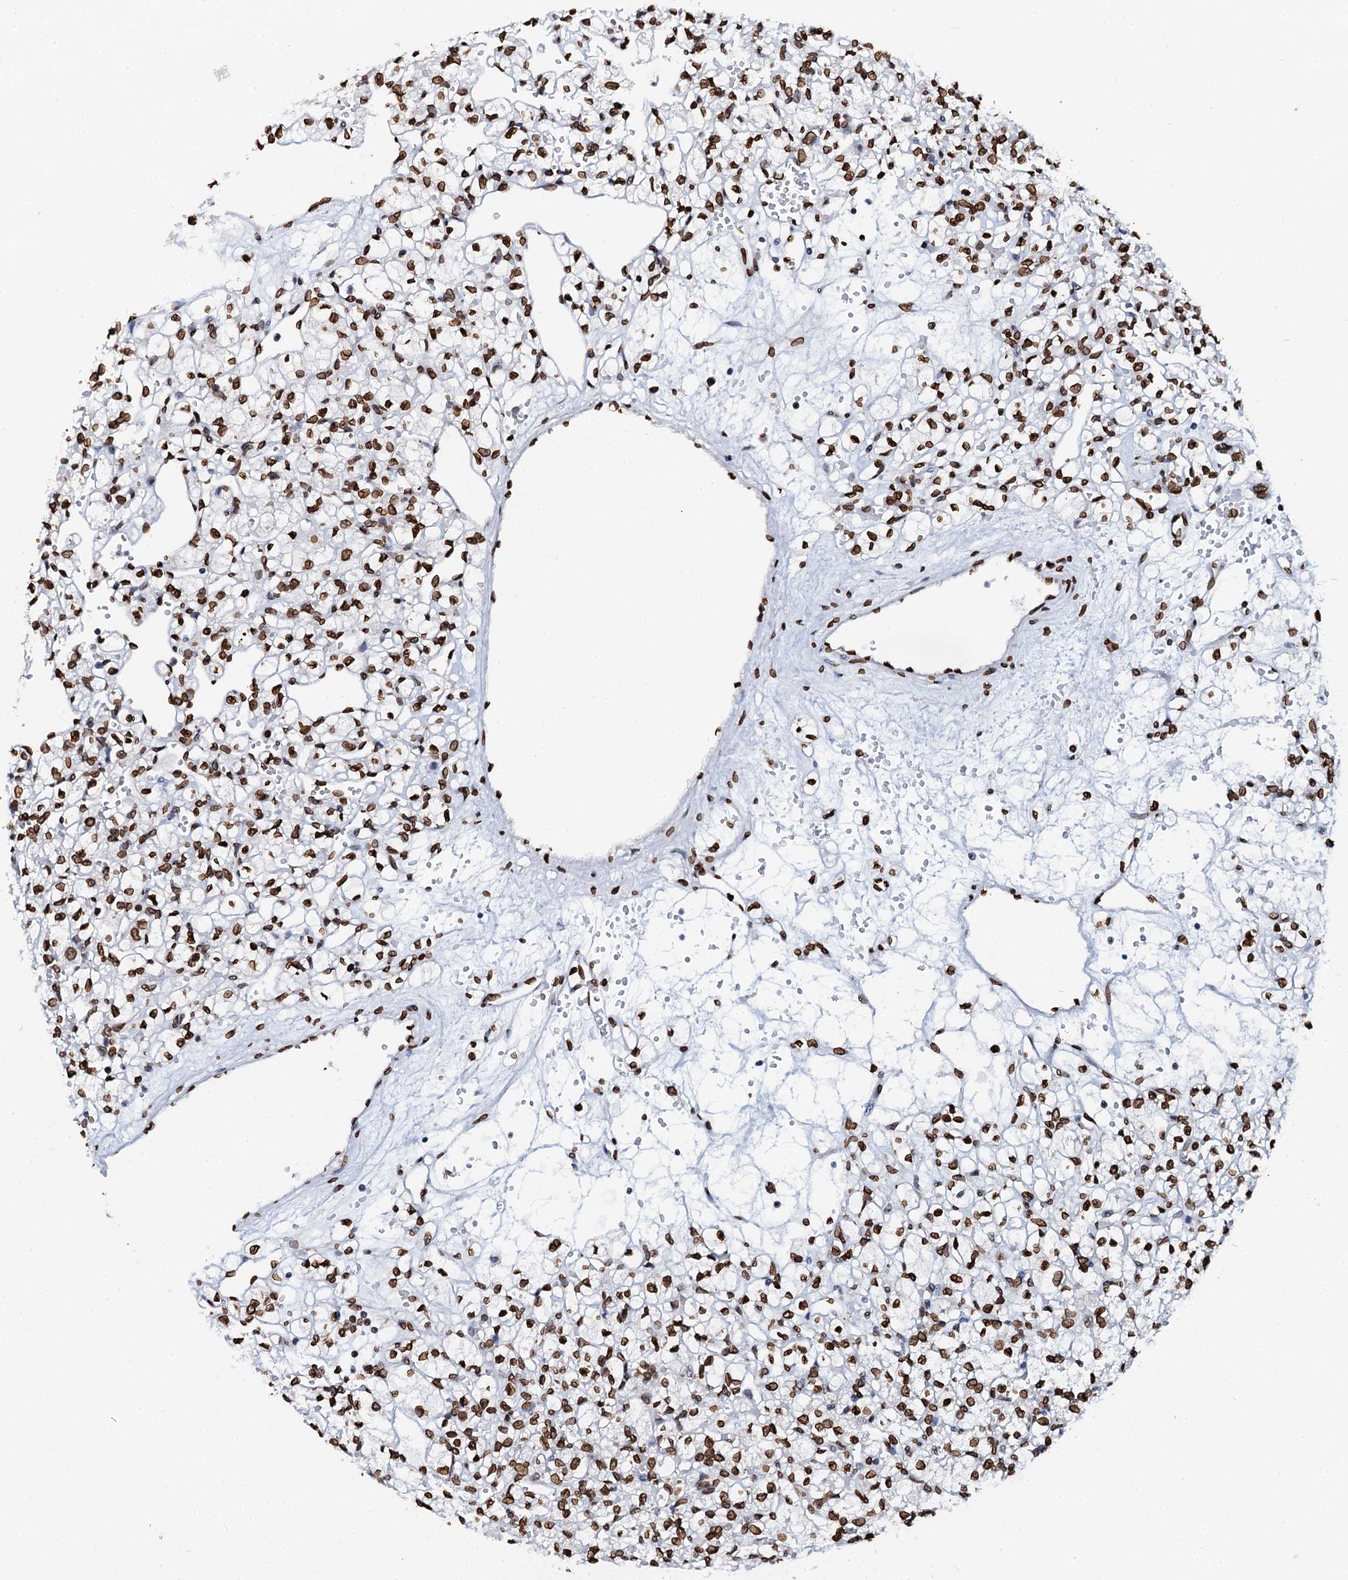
{"staining": {"intensity": "strong", "quantity": ">75%", "location": "nuclear"}, "tissue": "renal cancer", "cell_type": "Tumor cells", "image_type": "cancer", "snomed": [{"axis": "morphology", "description": "Adenocarcinoma, NOS"}, {"axis": "topography", "description": "Kidney"}], "caption": "Renal cancer (adenocarcinoma) was stained to show a protein in brown. There is high levels of strong nuclear staining in about >75% of tumor cells.", "gene": "KATNAL2", "patient": {"sex": "female", "age": 59}}